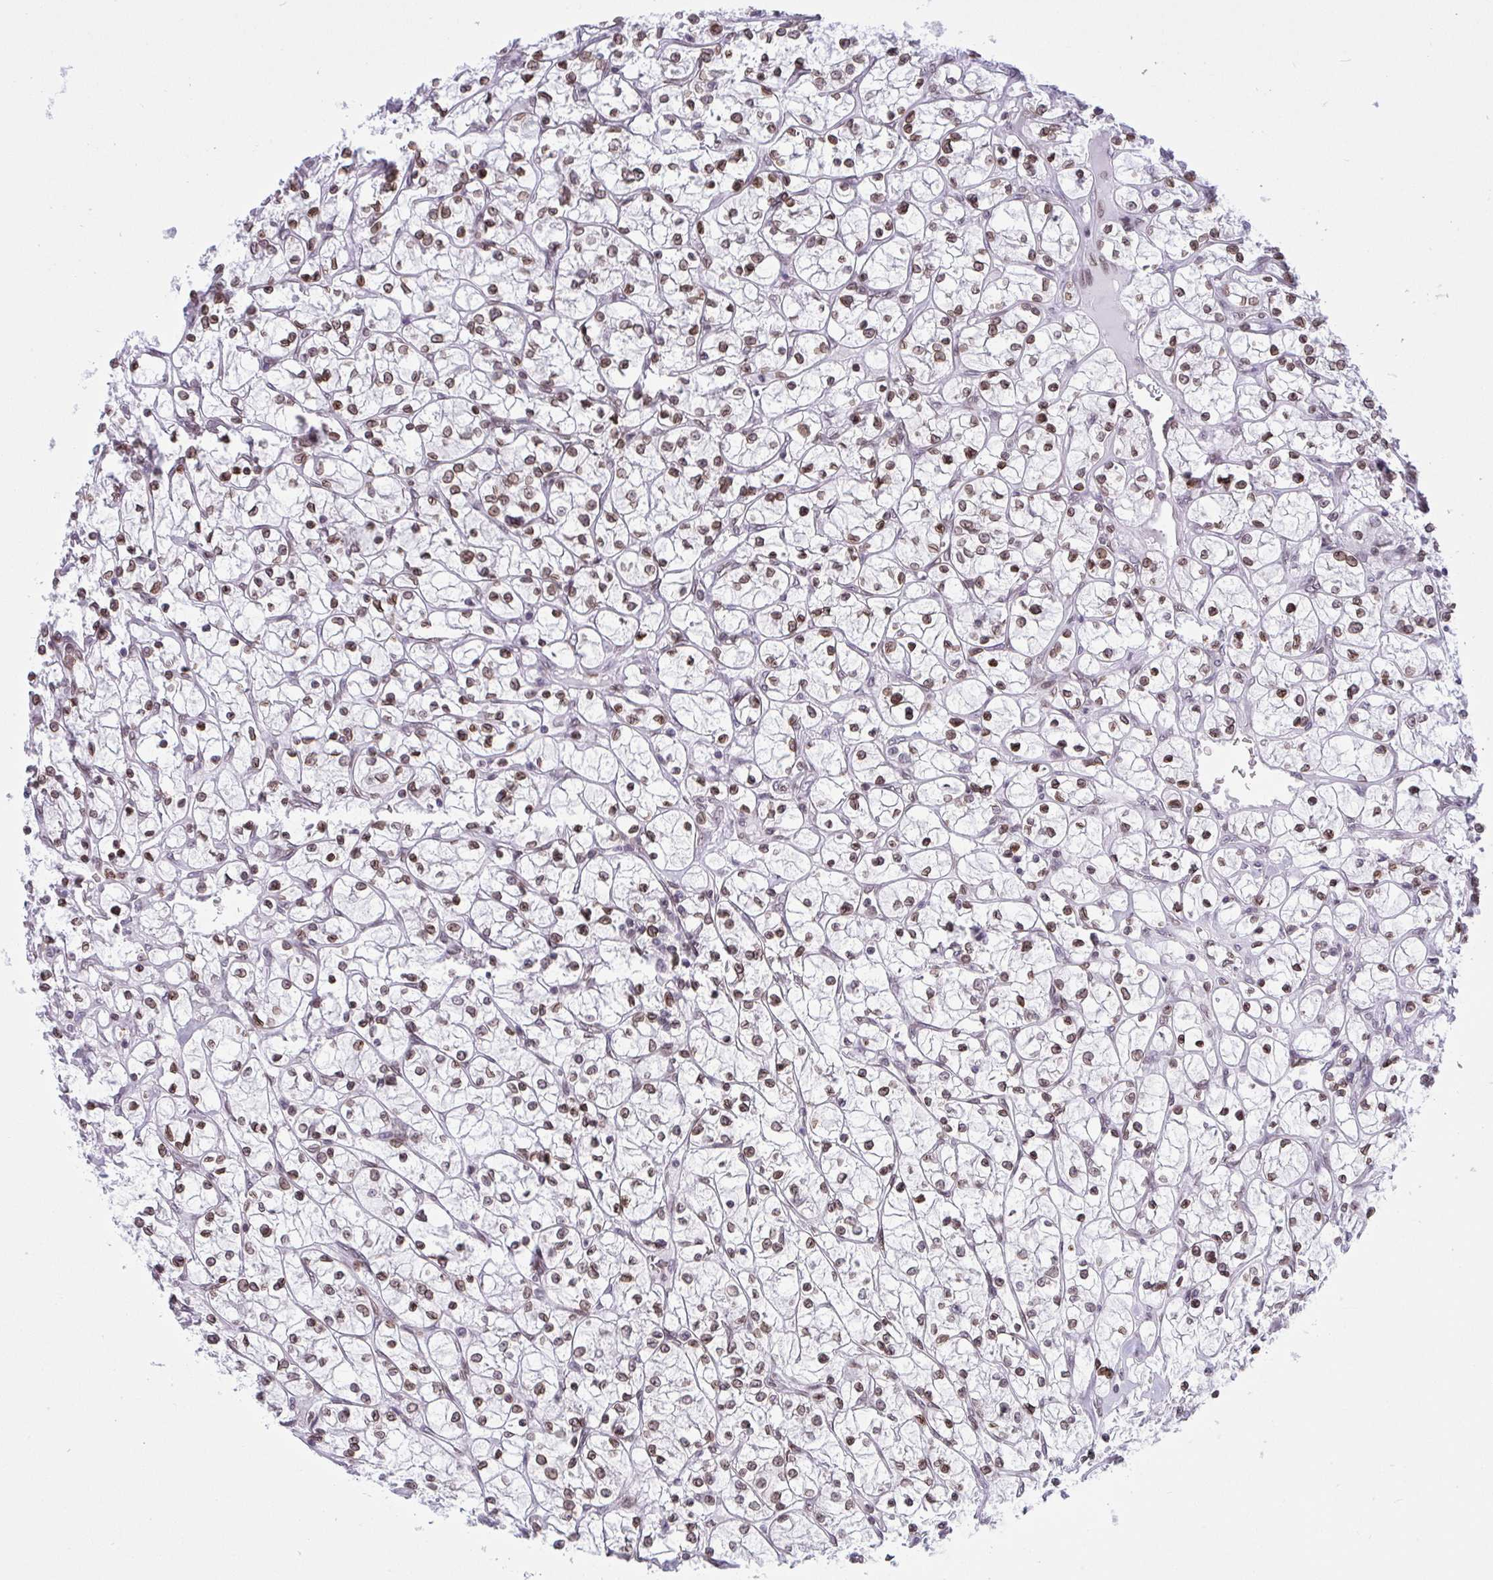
{"staining": {"intensity": "moderate", "quantity": ">75%", "location": "cytoplasmic/membranous,nuclear"}, "tissue": "renal cancer", "cell_type": "Tumor cells", "image_type": "cancer", "snomed": [{"axis": "morphology", "description": "Adenocarcinoma, NOS"}, {"axis": "topography", "description": "Kidney"}], "caption": "High-power microscopy captured an IHC image of renal adenocarcinoma, revealing moderate cytoplasmic/membranous and nuclear positivity in approximately >75% of tumor cells.", "gene": "LMNB2", "patient": {"sex": "female", "age": 64}}